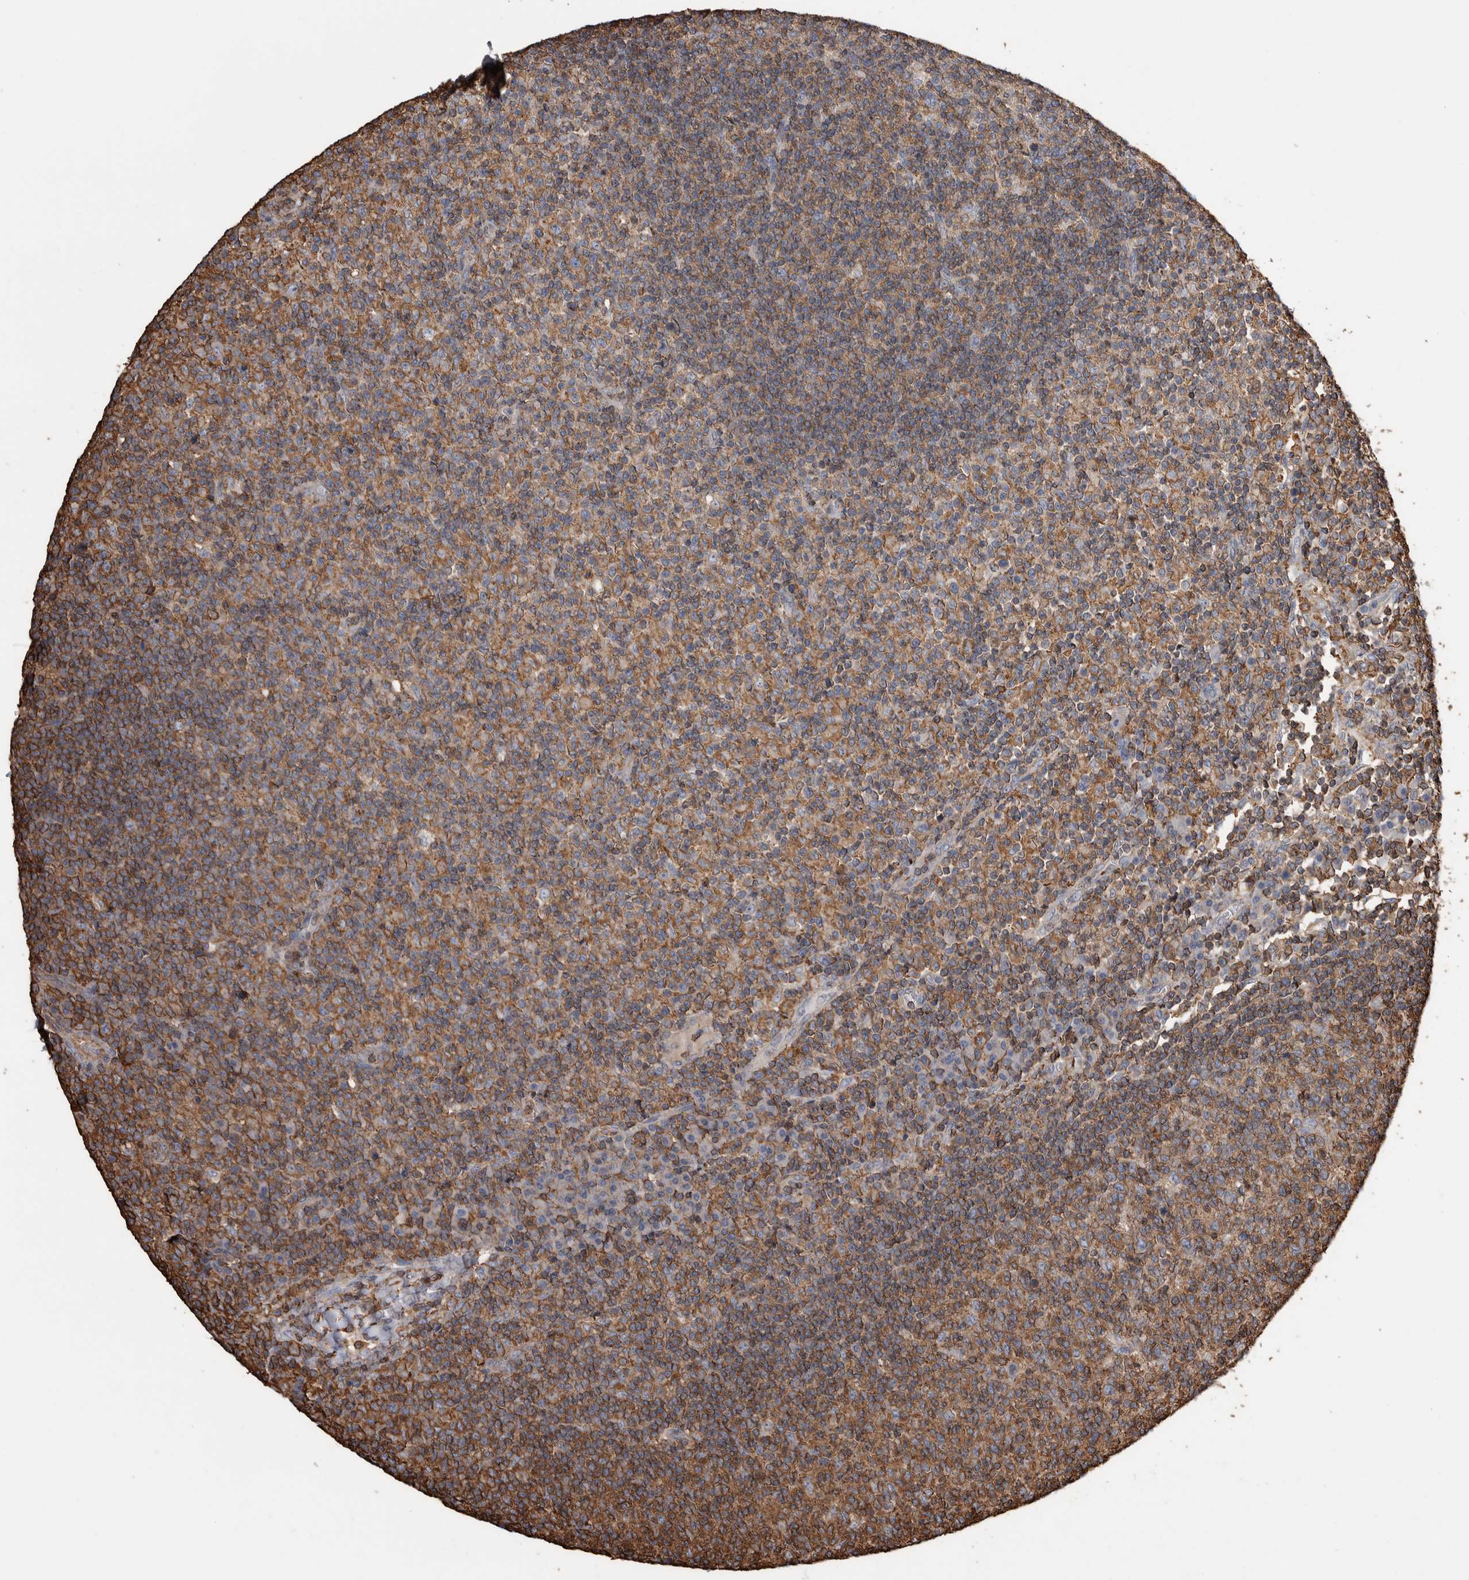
{"staining": {"intensity": "moderate", "quantity": "25%-75%", "location": "cytoplasmic/membranous"}, "tissue": "lymph node", "cell_type": "Germinal center cells", "image_type": "normal", "snomed": [{"axis": "morphology", "description": "Normal tissue, NOS"}, {"axis": "morphology", "description": "Inflammation, NOS"}, {"axis": "topography", "description": "Lymph node"}], "caption": "IHC histopathology image of normal lymph node: human lymph node stained using immunohistochemistry shows medium levels of moderate protein expression localized specifically in the cytoplasmic/membranous of germinal center cells, appearing as a cytoplasmic/membranous brown color.", "gene": "ENPP2", "patient": {"sex": "male", "age": 55}}